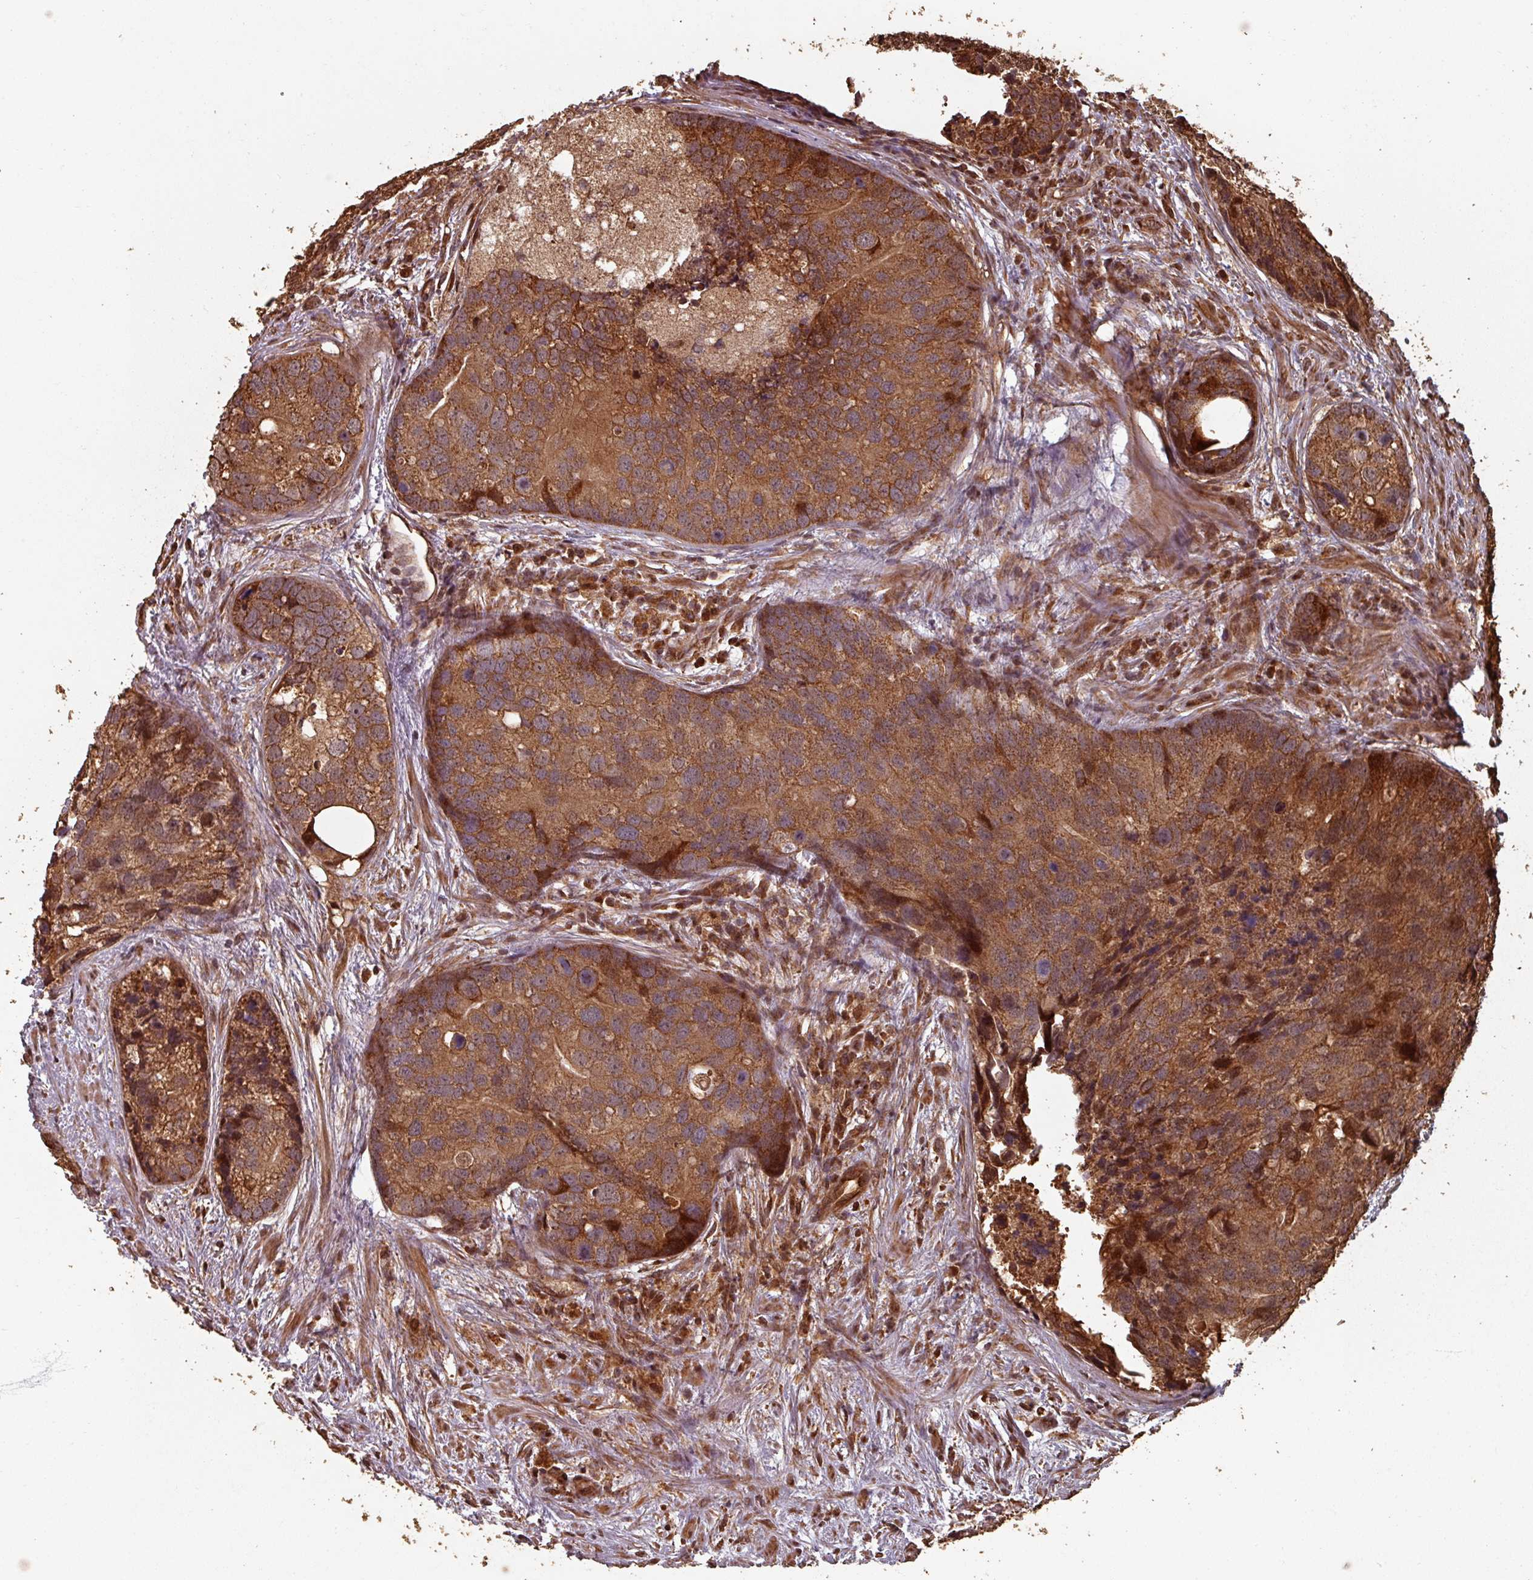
{"staining": {"intensity": "strong", "quantity": ">75%", "location": "cytoplasmic/membranous,nuclear"}, "tissue": "prostate cancer", "cell_type": "Tumor cells", "image_type": "cancer", "snomed": [{"axis": "morphology", "description": "Adenocarcinoma, High grade"}, {"axis": "topography", "description": "Prostate"}], "caption": "IHC image of human prostate cancer (high-grade adenocarcinoma) stained for a protein (brown), which displays high levels of strong cytoplasmic/membranous and nuclear positivity in approximately >75% of tumor cells.", "gene": "EID1", "patient": {"sex": "male", "age": 62}}